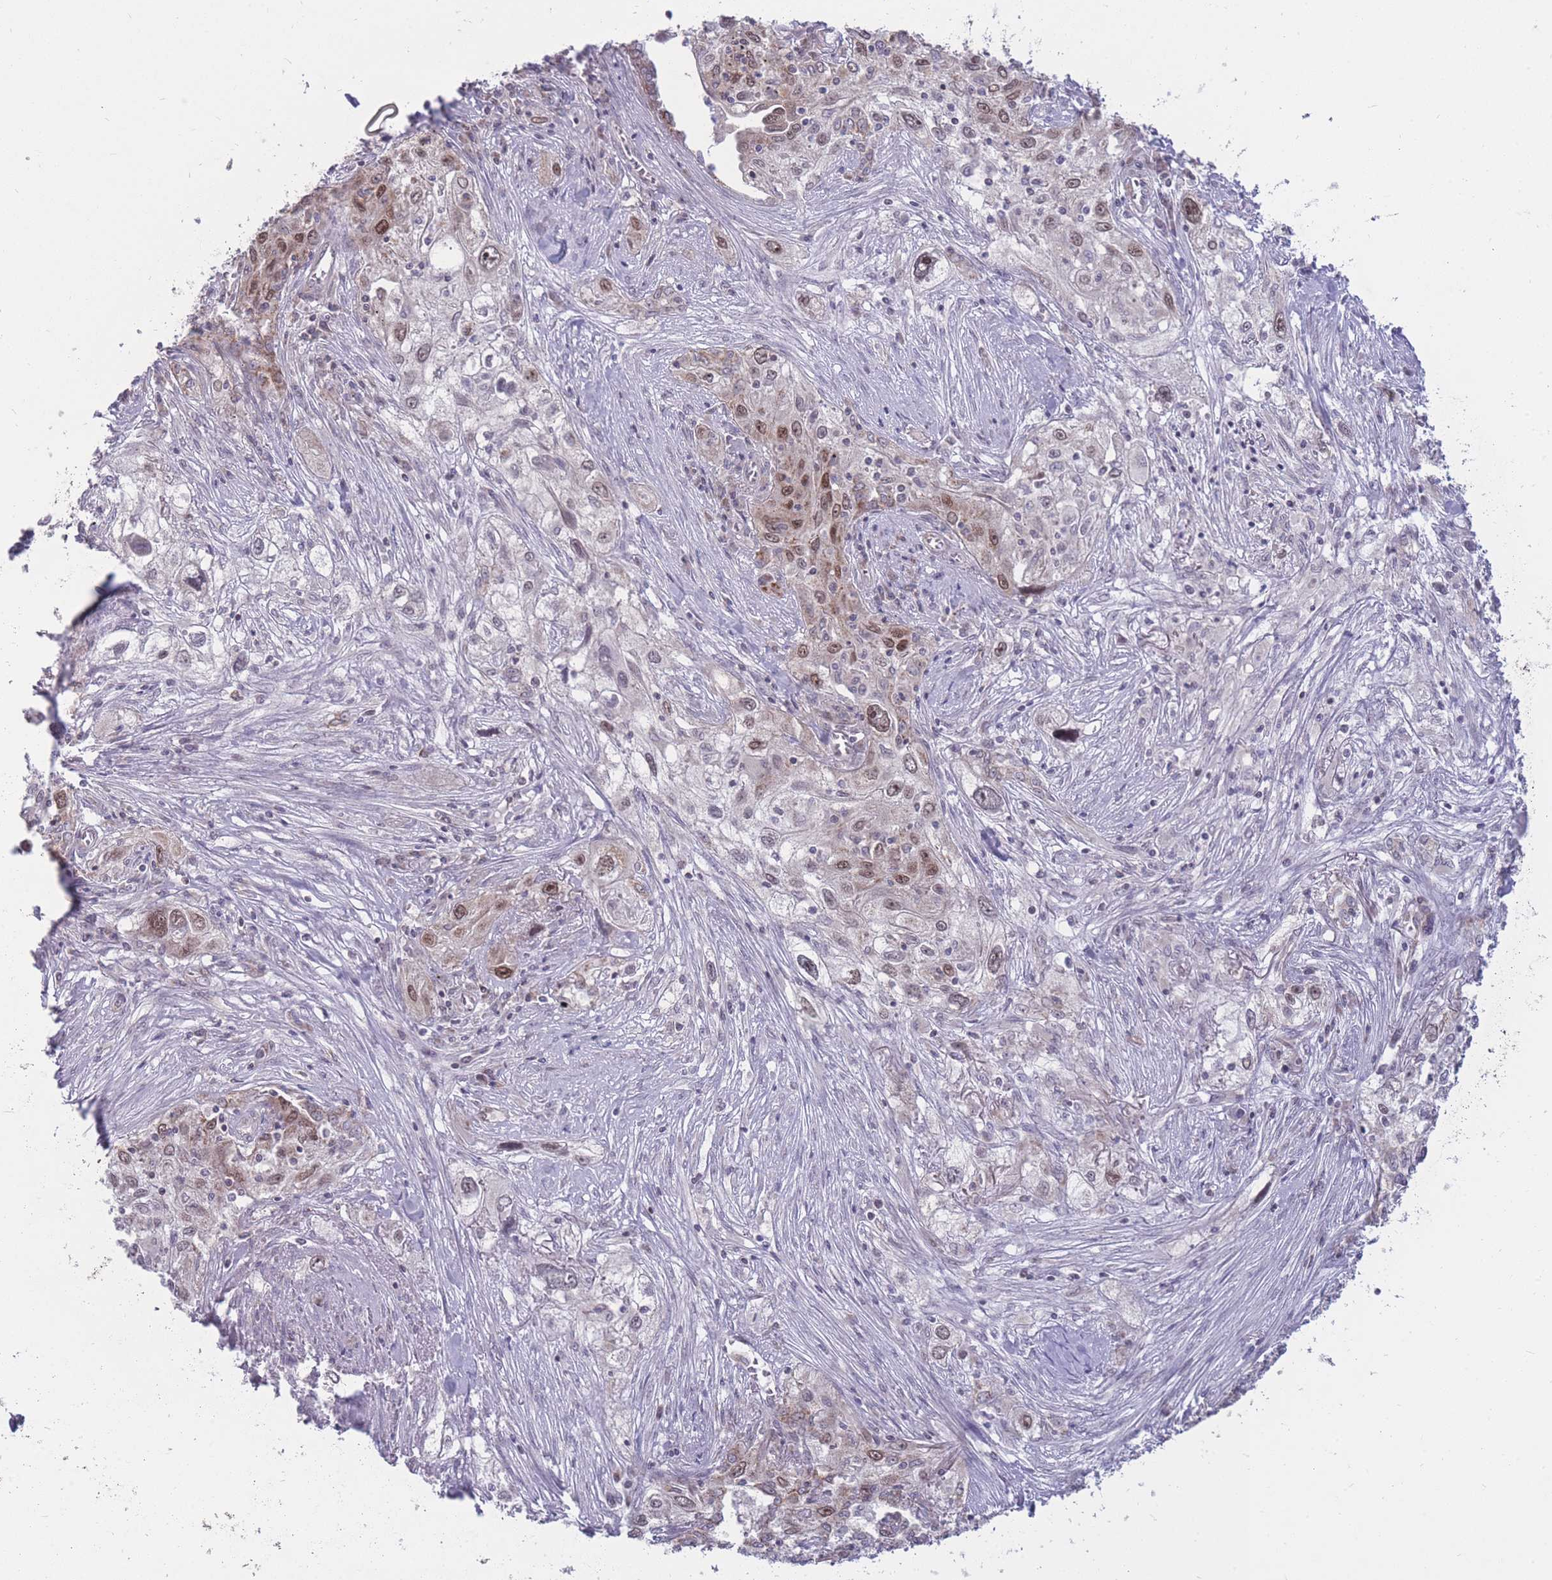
{"staining": {"intensity": "moderate", "quantity": ">75%", "location": "nuclear"}, "tissue": "lung cancer", "cell_type": "Tumor cells", "image_type": "cancer", "snomed": [{"axis": "morphology", "description": "Squamous cell carcinoma, NOS"}, {"axis": "topography", "description": "Lung"}], "caption": "This histopathology image shows squamous cell carcinoma (lung) stained with IHC to label a protein in brown. The nuclear of tumor cells show moderate positivity for the protein. Nuclei are counter-stained blue.", "gene": "MCIDAS", "patient": {"sex": "female", "age": 69}}